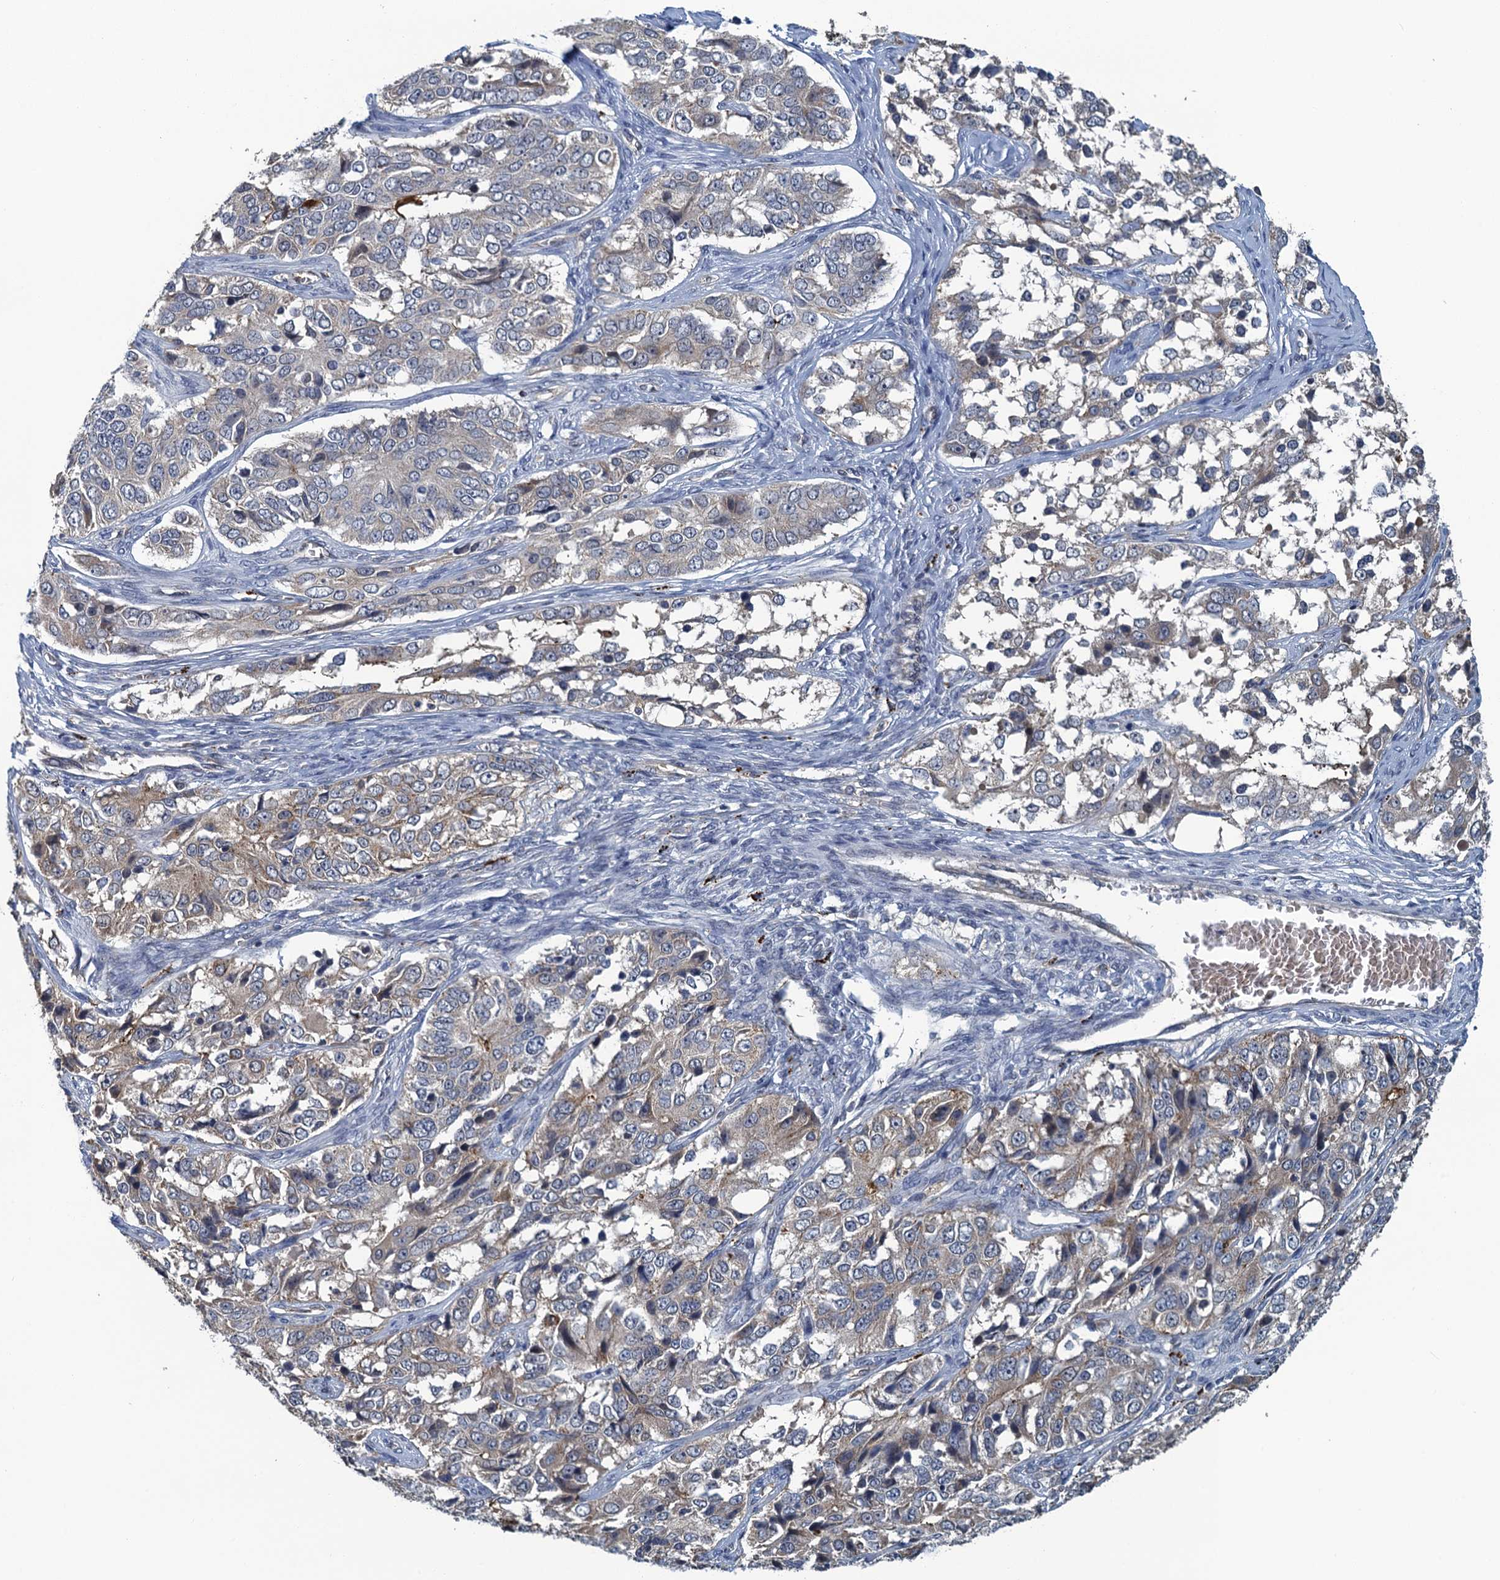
{"staining": {"intensity": "weak", "quantity": "<25%", "location": "cytoplasmic/membranous"}, "tissue": "ovarian cancer", "cell_type": "Tumor cells", "image_type": "cancer", "snomed": [{"axis": "morphology", "description": "Carcinoma, endometroid"}, {"axis": "topography", "description": "Ovary"}], "caption": "A histopathology image of ovarian cancer stained for a protein shows no brown staining in tumor cells. (Brightfield microscopy of DAB immunohistochemistry at high magnification).", "gene": "KBTBD8", "patient": {"sex": "female", "age": 51}}